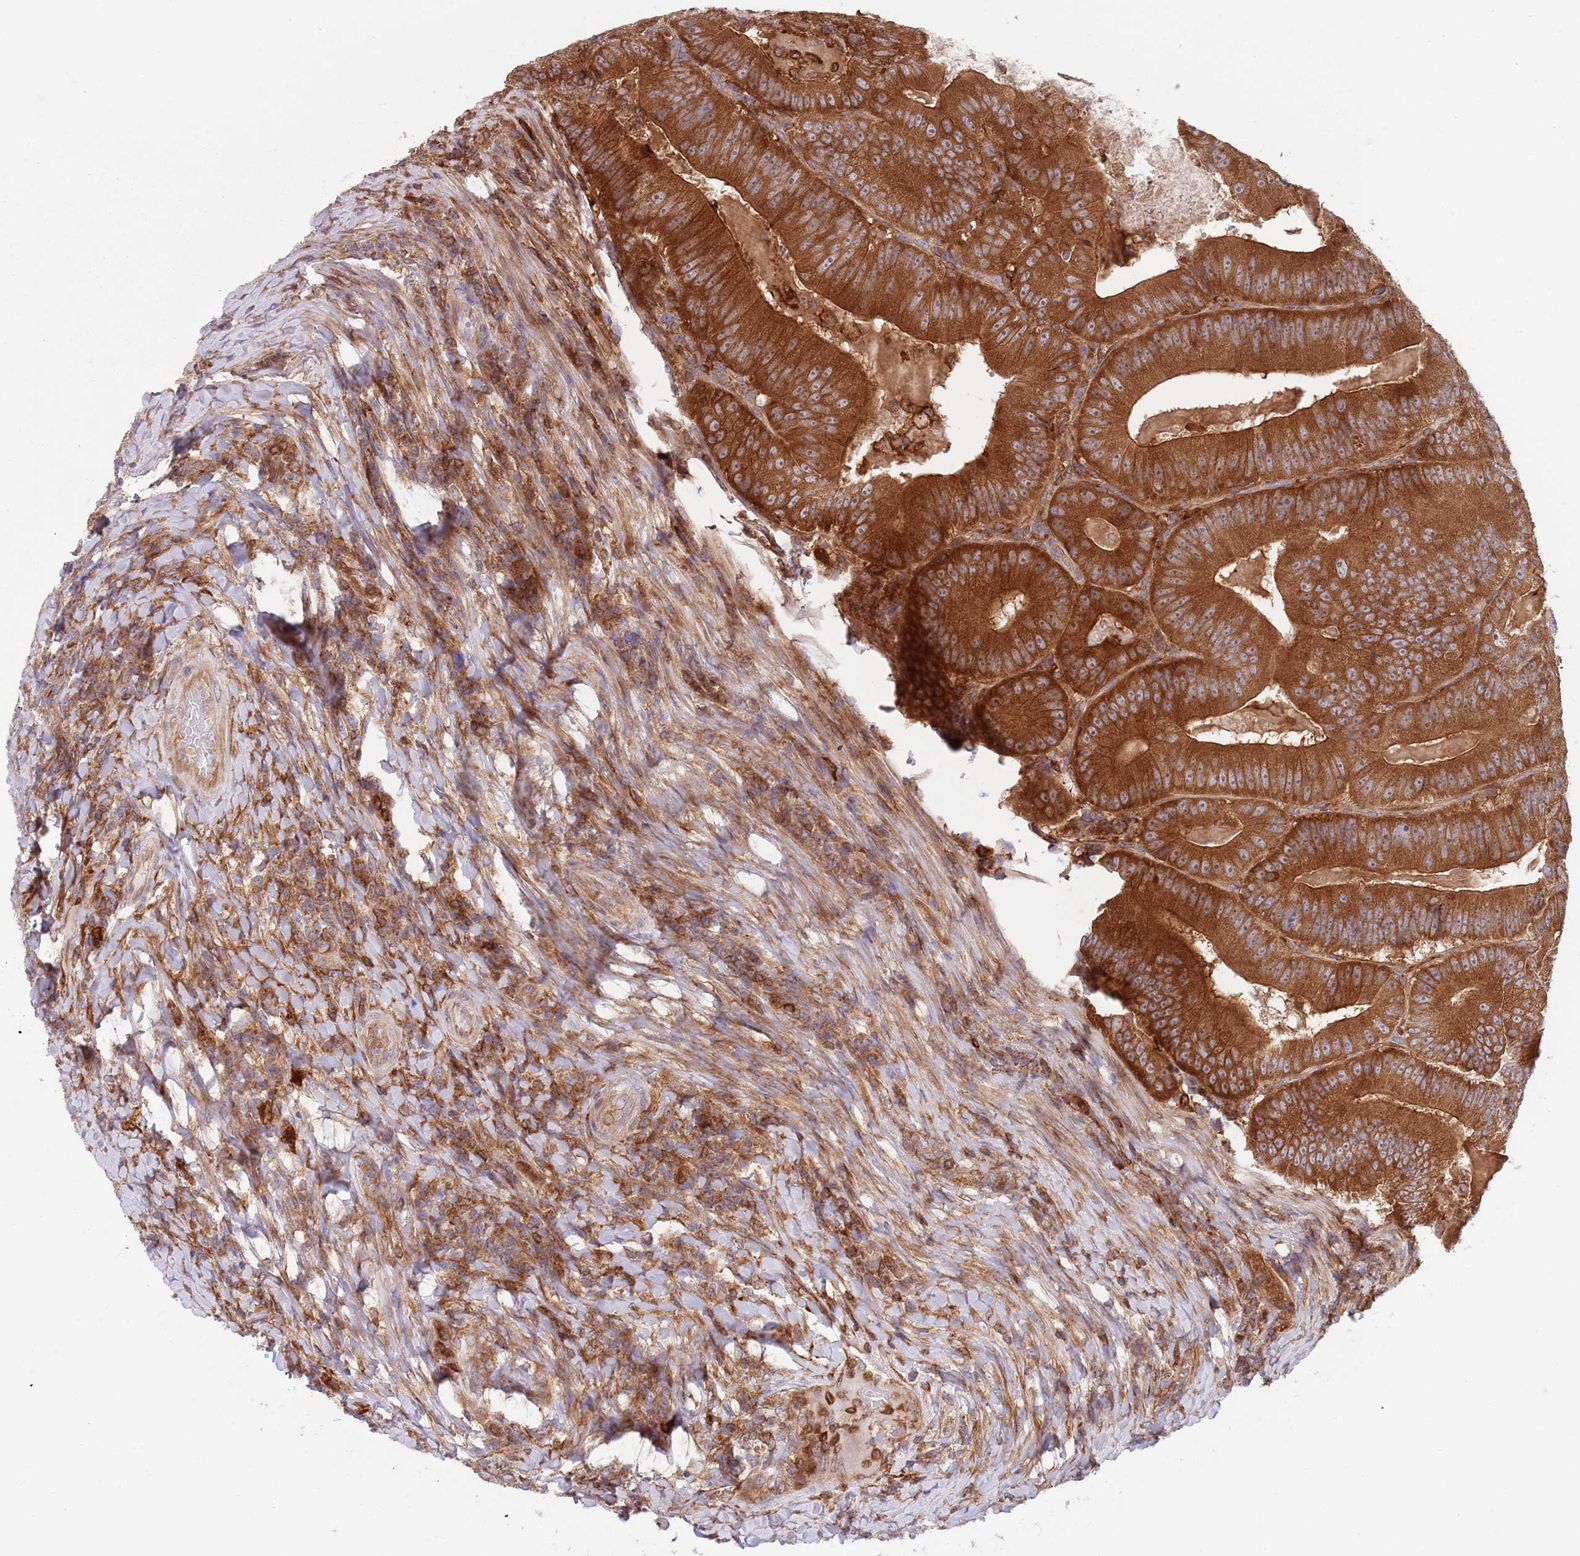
{"staining": {"intensity": "strong", "quantity": ">75%", "location": "cytoplasmic/membranous"}, "tissue": "colorectal cancer", "cell_type": "Tumor cells", "image_type": "cancer", "snomed": [{"axis": "morphology", "description": "Adenocarcinoma, NOS"}, {"axis": "topography", "description": "Colon"}], "caption": "Colorectal cancer stained for a protein reveals strong cytoplasmic/membranous positivity in tumor cells.", "gene": "ZMYM5", "patient": {"sex": "female", "age": 86}}